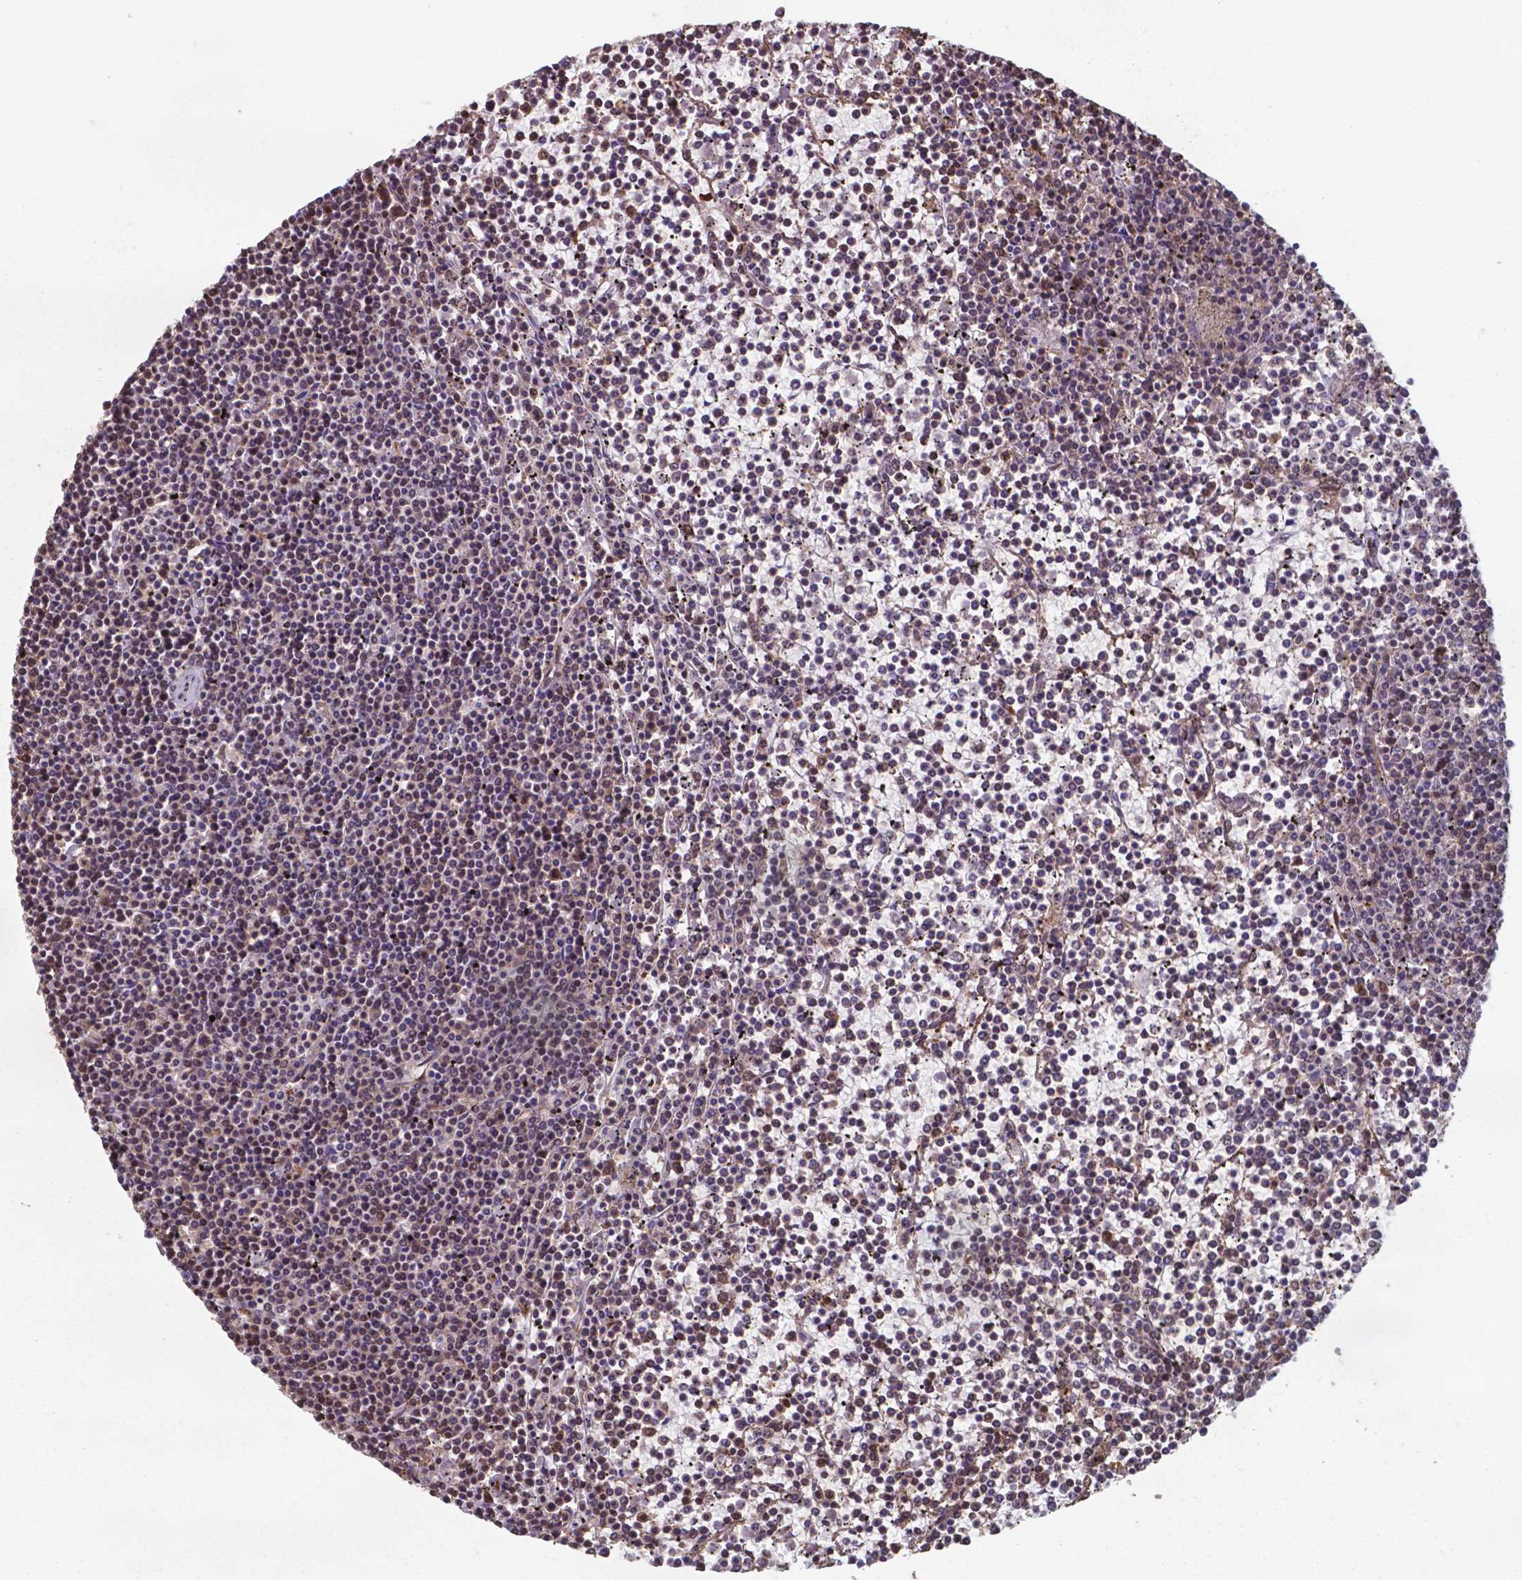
{"staining": {"intensity": "moderate", "quantity": "<25%", "location": "nuclear"}, "tissue": "lymphoma", "cell_type": "Tumor cells", "image_type": "cancer", "snomed": [{"axis": "morphology", "description": "Malignant lymphoma, non-Hodgkin's type, Low grade"}, {"axis": "topography", "description": "Spleen"}], "caption": "High-power microscopy captured an immunohistochemistry (IHC) histopathology image of low-grade malignant lymphoma, non-Hodgkin's type, revealing moderate nuclear expression in approximately <25% of tumor cells.", "gene": "CHP2", "patient": {"sex": "female", "age": 19}}